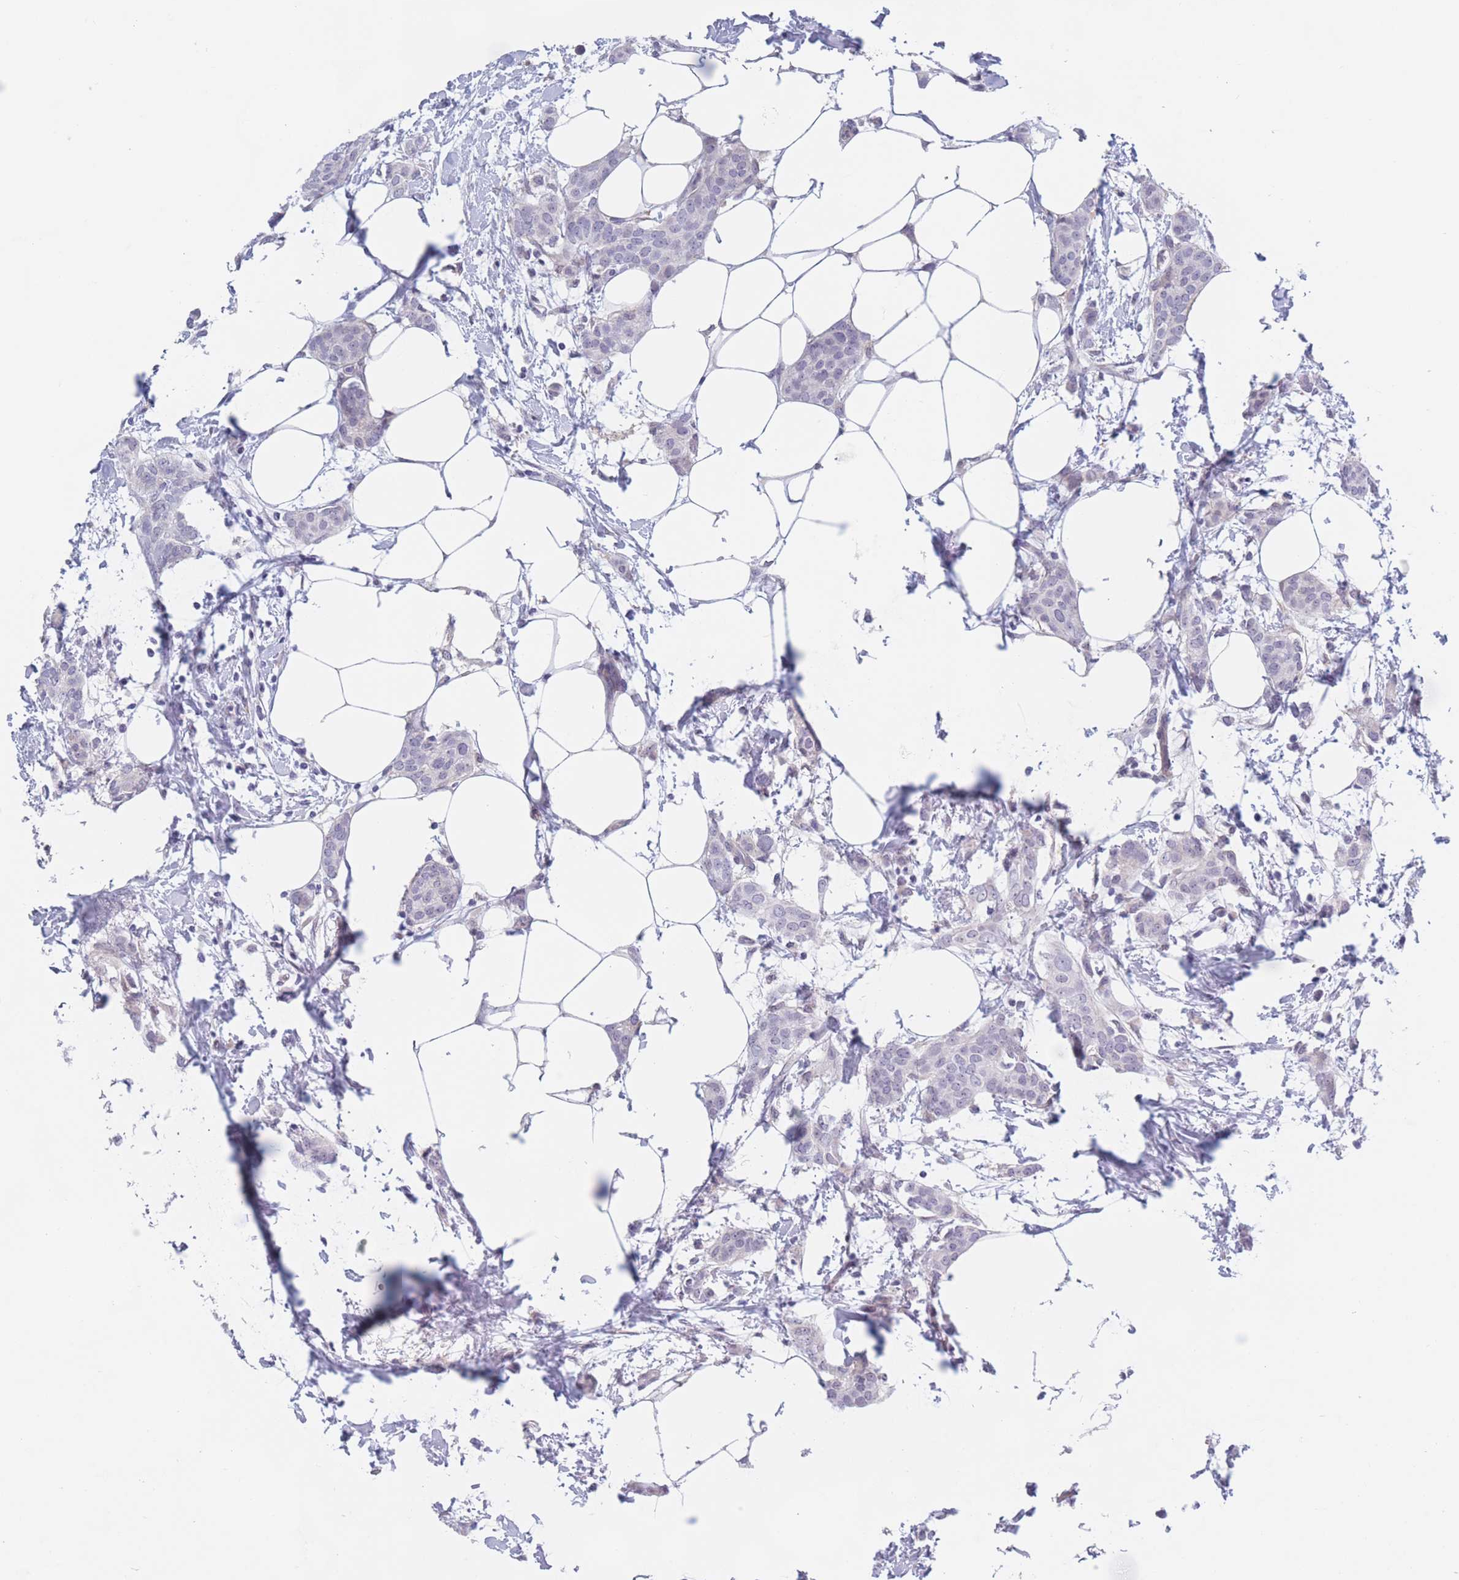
{"staining": {"intensity": "negative", "quantity": "none", "location": "none"}, "tissue": "breast cancer", "cell_type": "Tumor cells", "image_type": "cancer", "snomed": [{"axis": "morphology", "description": "Duct carcinoma"}, {"axis": "topography", "description": "Breast"}], "caption": "DAB immunohistochemical staining of human breast invasive ductal carcinoma exhibits no significant positivity in tumor cells.", "gene": "PODXL", "patient": {"sex": "female", "age": 72}}